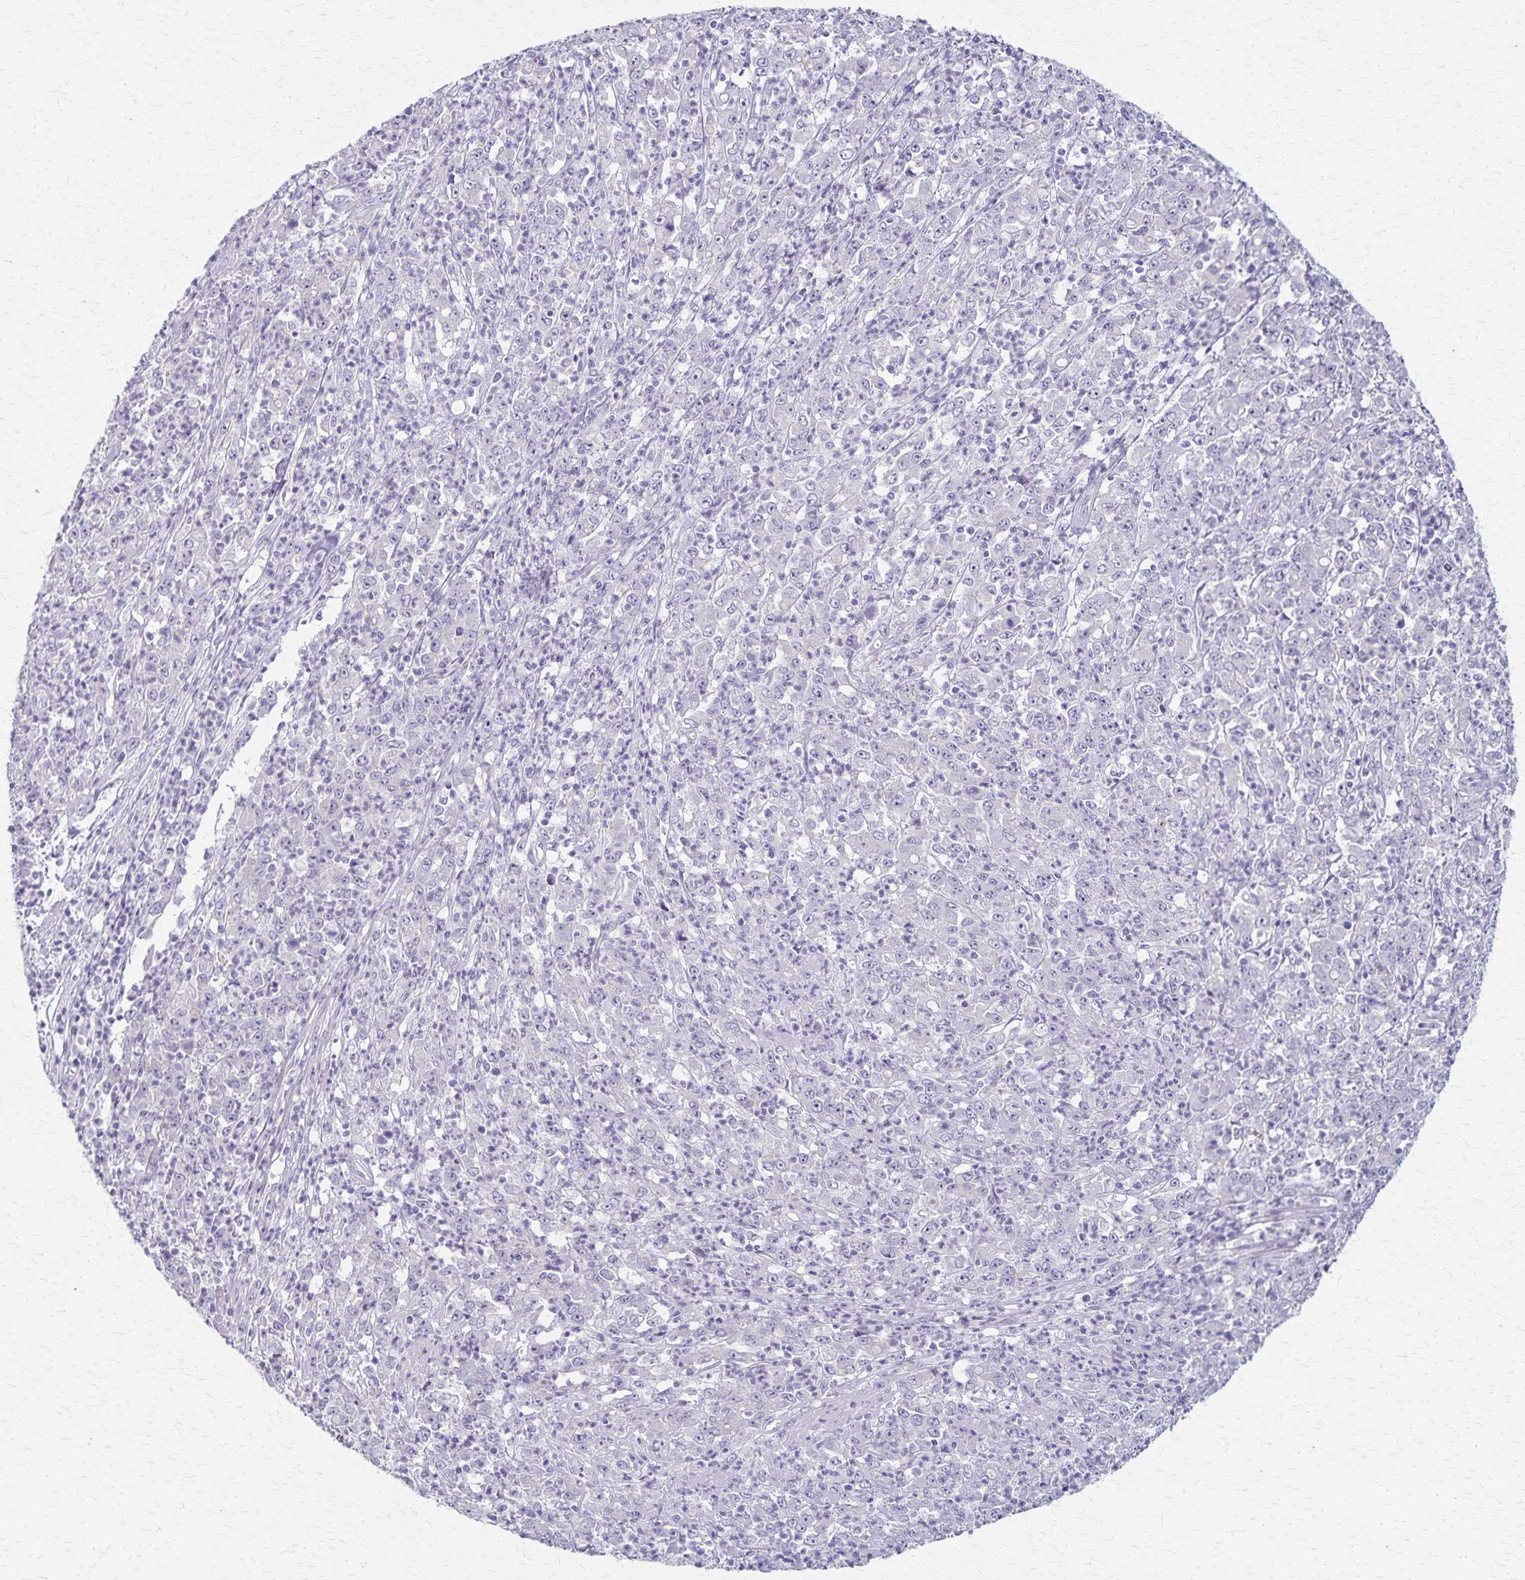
{"staining": {"intensity": "negative", "quantity": "none", "location": "none"}, "tissue": "stomach cancer", "cell_type": "Tumor cells", "image_type": "cancer", "snomed": [{"axis": "morphology", "description": "Adenocarcinoma, NOS"}, {"axis": "topography", "description": "Stomach, lower"}], "caption": "Immunohistochemistry (IHC) image of human stomach cancer stained for a protein (brown), which displays no staining in tumor cells. The staining was performed using DAB to visualize the protein expression in brown, while the nuclei were stained in blue with hematoxylin (Magnification: 20x).", "gene": "RASL10B", "patient": {"sex": "female", "age": 71}}